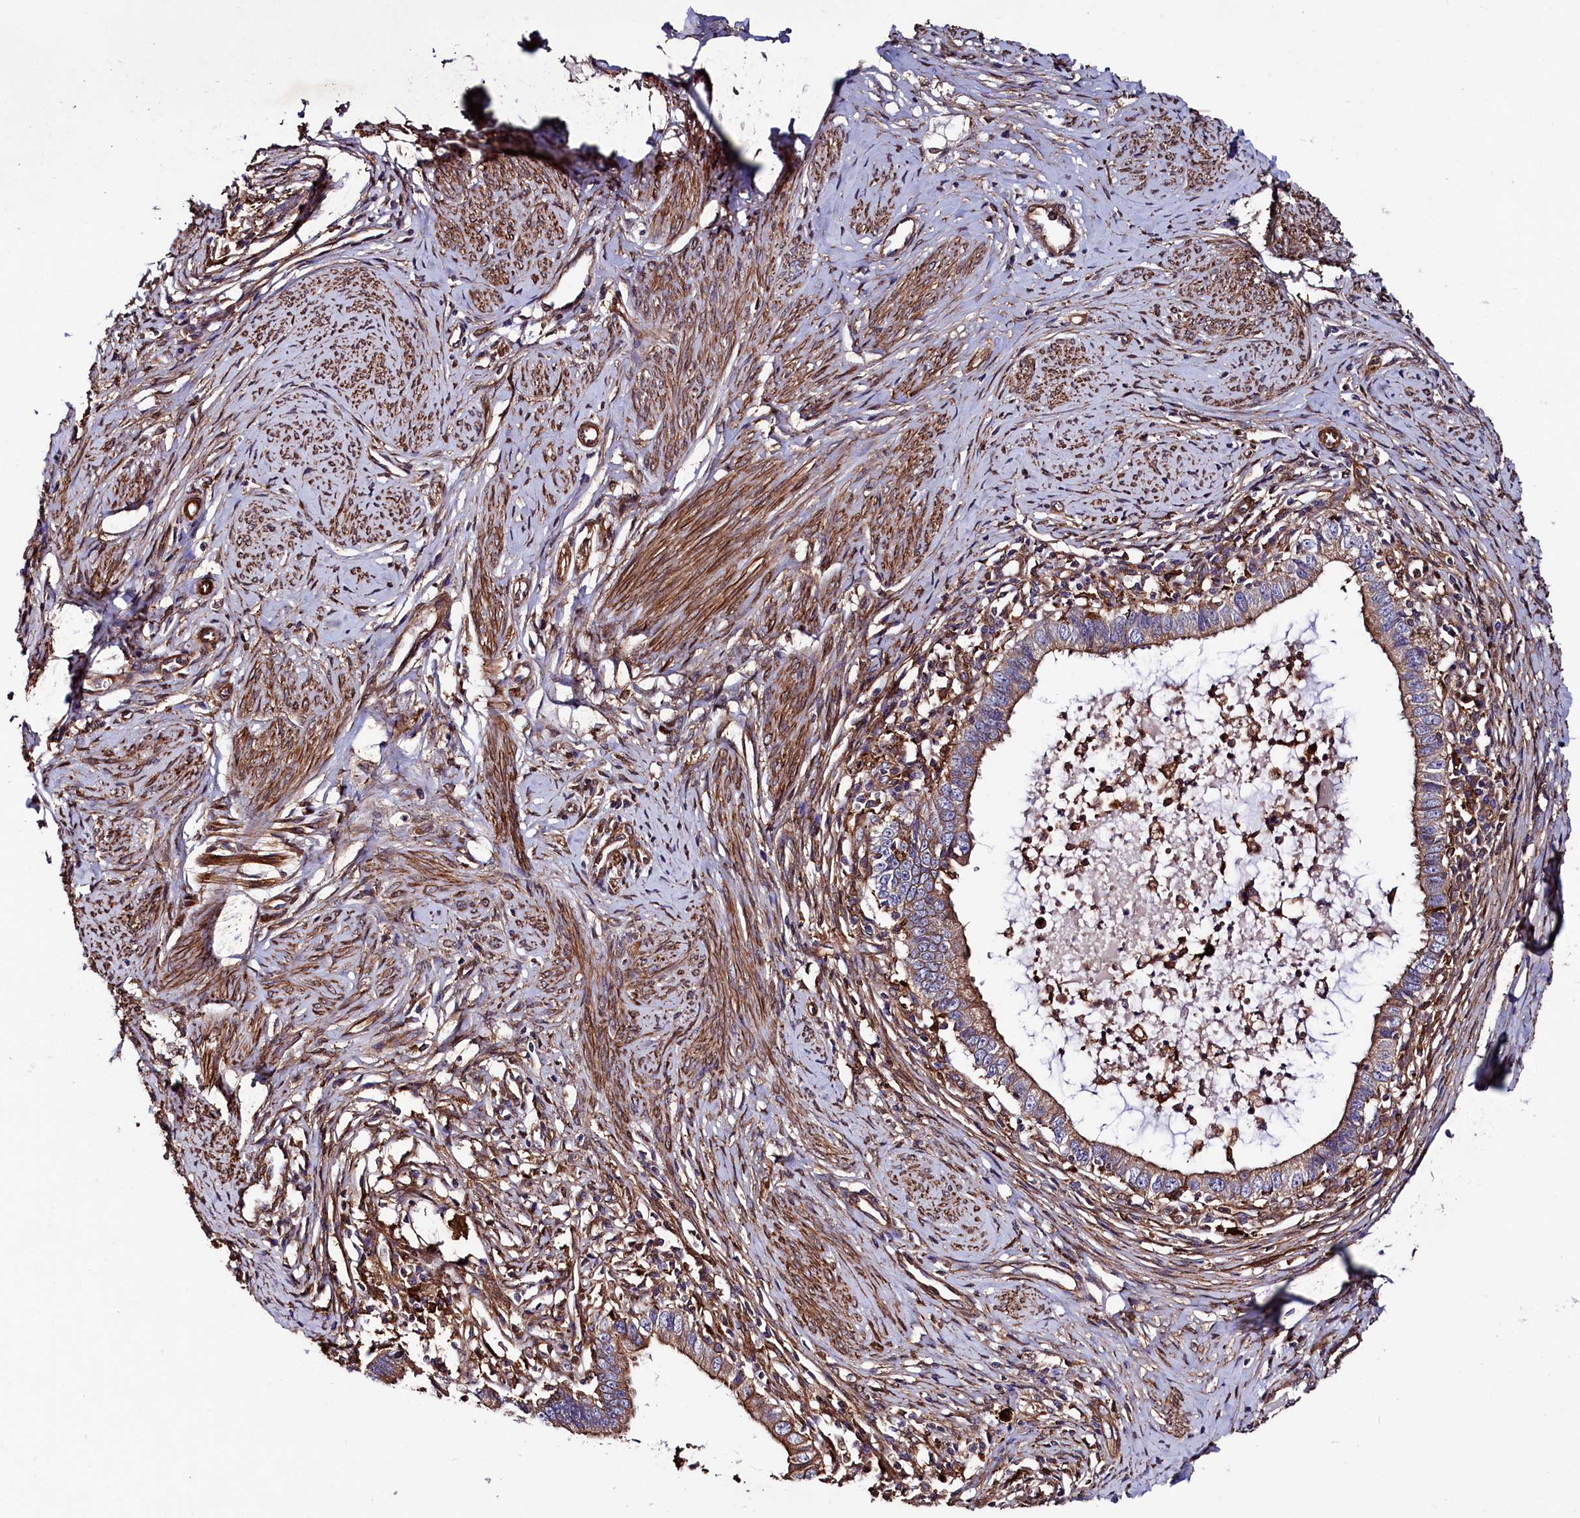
{"staining": {"intensity": "moderate", "quantity": ">75%", "location": "cytoplasmic/membranous"}, "tissue": "cervical cancer", "cell_type": "Tumor cells", "image_type": "cancer", "snomed": [{"axis": "morphology", "description": "Adenocarcinoma, NOS"}, {"axis": "topography", "description": "Cervix"}], "caption": "Cervical cancer tissue demonstrates moderate cytoplasmic/membranous staining in about >75% of tumor cells, visualized by immunohistochemistry. The staining was performed using DAB to visualize the protein expression in brown, while the nuclei were stained in blue with hematoxylin (Magnification: 20x).", "gene": "STAMBPL1", "patient": {"sex": "female", "age": 36}}